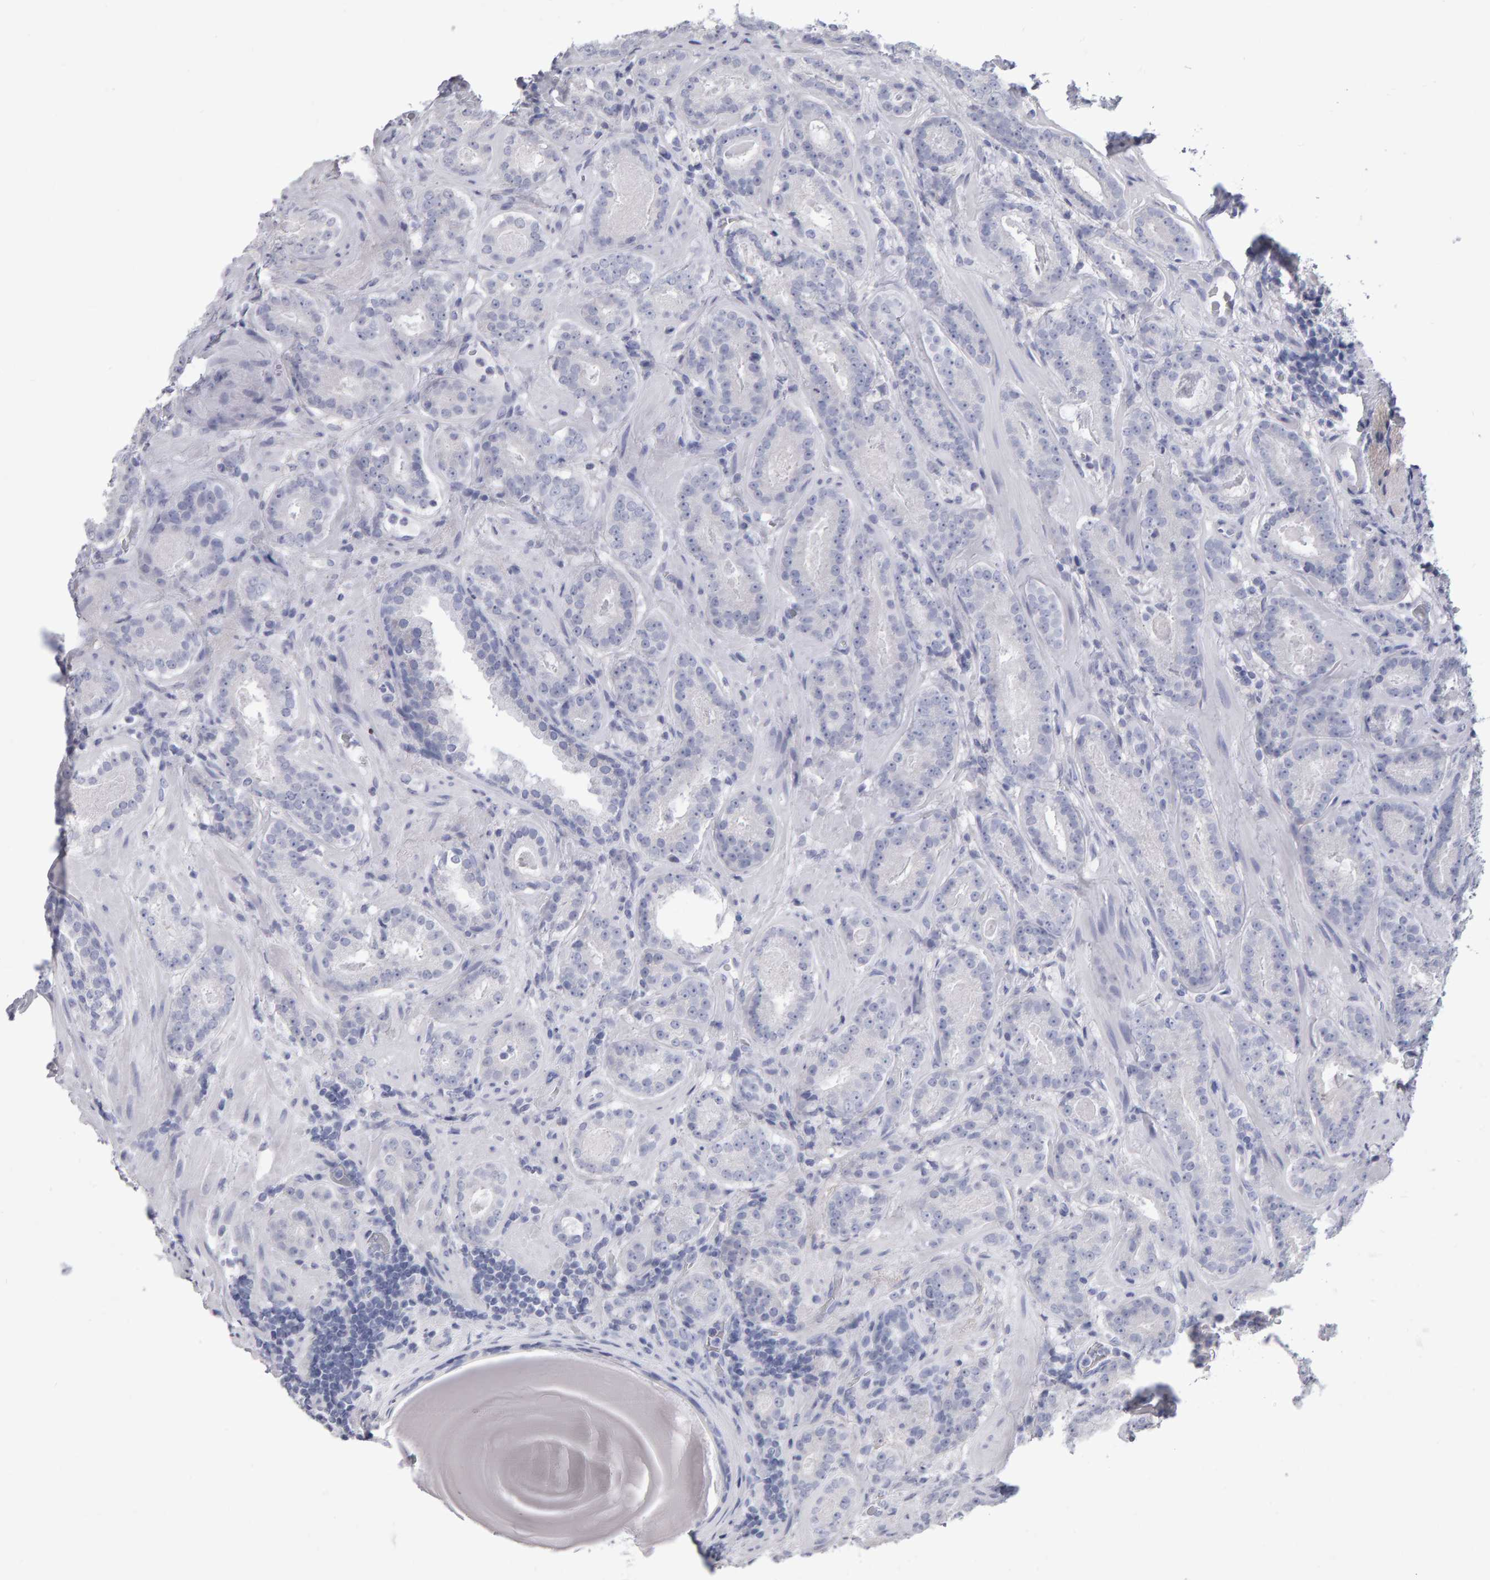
{"staining": {"intensity": "negative", "quantity": "none", "location": "none"}, "tissue": "prostate cancer", "cell_type": "Tumor cells", "image_type": "cancer", "snomed": [{"axis": "morphology", "description": "Adenocarcinoma, Low grade"}, {"axis": "topography", "description": "Prostate"}], "caption": "Immunohistochemistry (IHC) of human prostate cancer demonstrates no staining in tumor cells. (DAB IHC, high magnification).", "gene": "NCDN", "patient": {"sex": "male", "age": 69}}